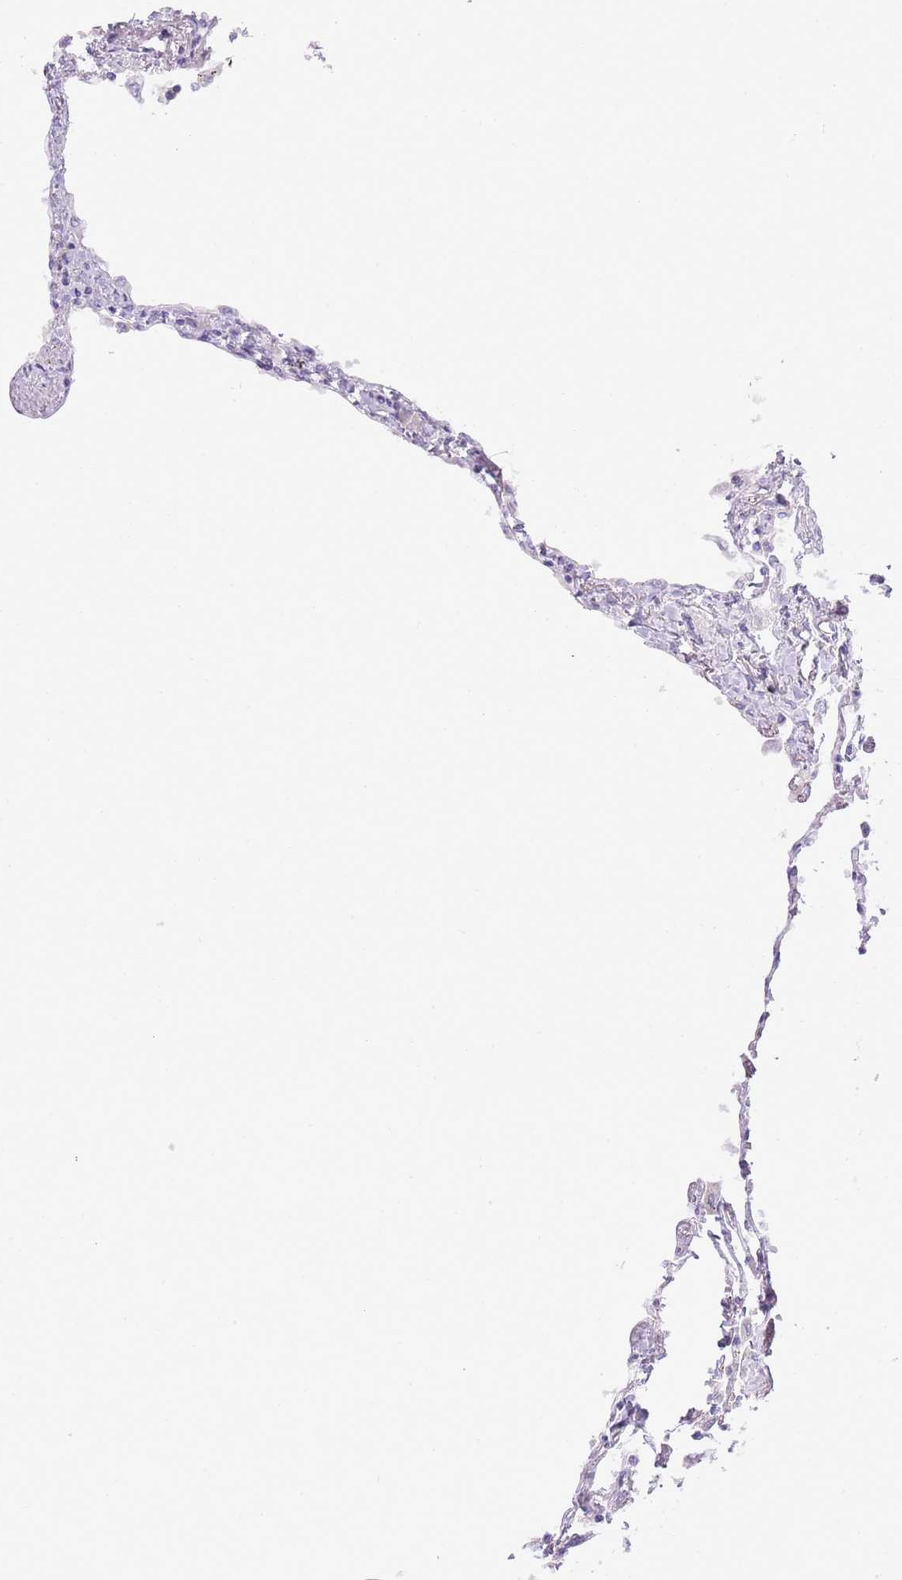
{"staining": {"intensity": "negative", "quantity": "none", "location": "none"}, "tissue": "lung", "cell_type": "Alveolar cells", "image_type": "normal", "snomed": [{"axis": "morphology", "description": "Normal tissue, NOS"}, {"axis": "topography", "description": "Lung"}], "caption": "This is an IHC photomicrograph of benign lung. There is no expression in alveolar cells.", "gene": "MIDN", "patient": {"sex": "female", "age": 67}}